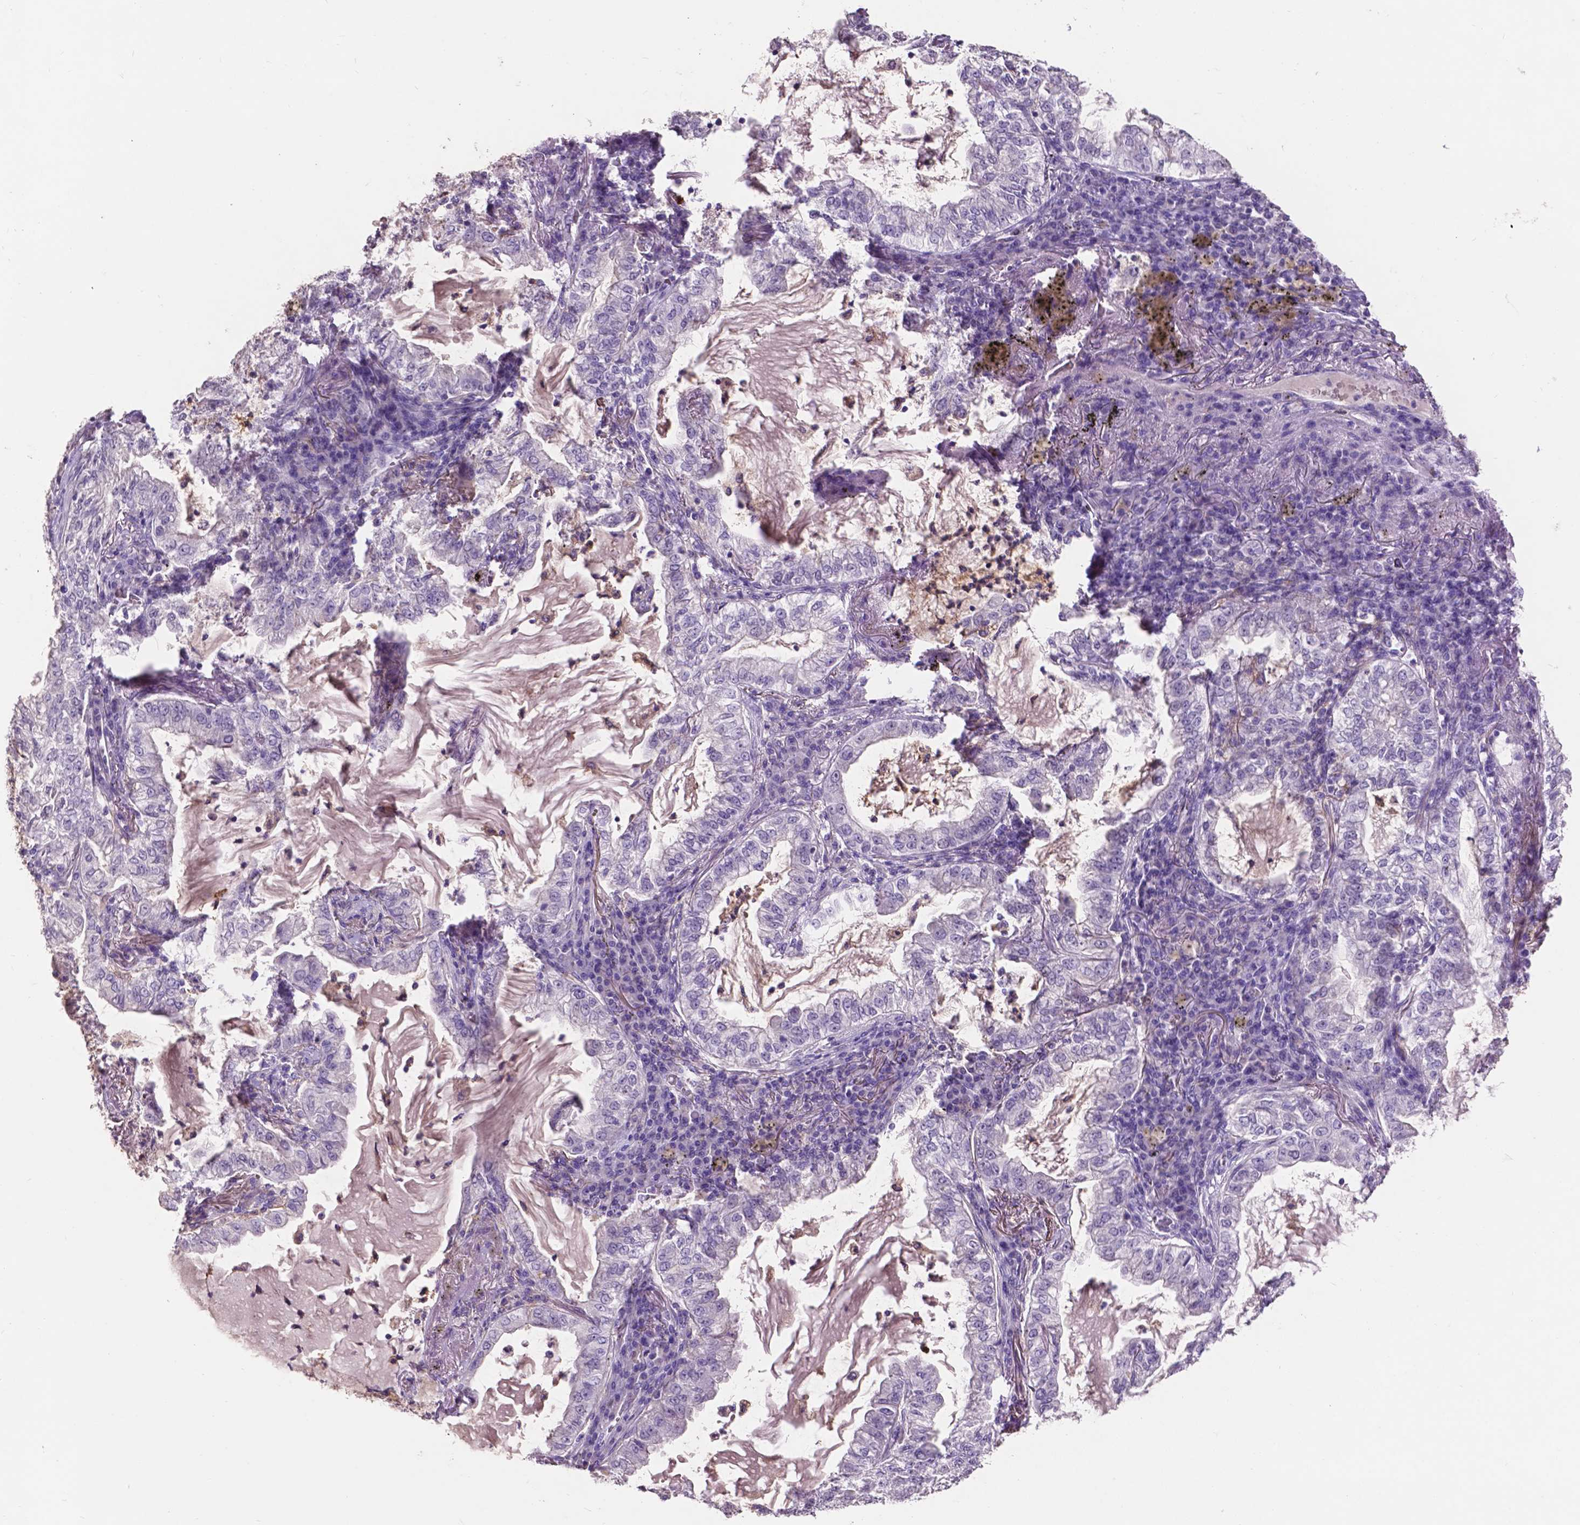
{"staining": {"intensity": "negative", "quantity": "none", "location": "none"}, "tissue": "lung cancer", "cell_type": "Tumor cells", "image_type": "cancer", "snomed": [{"axis": "morphology", "description": "Adenocarcinoma, NOS"}, {"axis": "topography", "description": "Lung"}], "caption": "There is no significant positivity in tumor cells of lung cancer (adenocarcinoma).", "gene": "PLSCR1", "patient": {"sex": "female", "age": 73}}